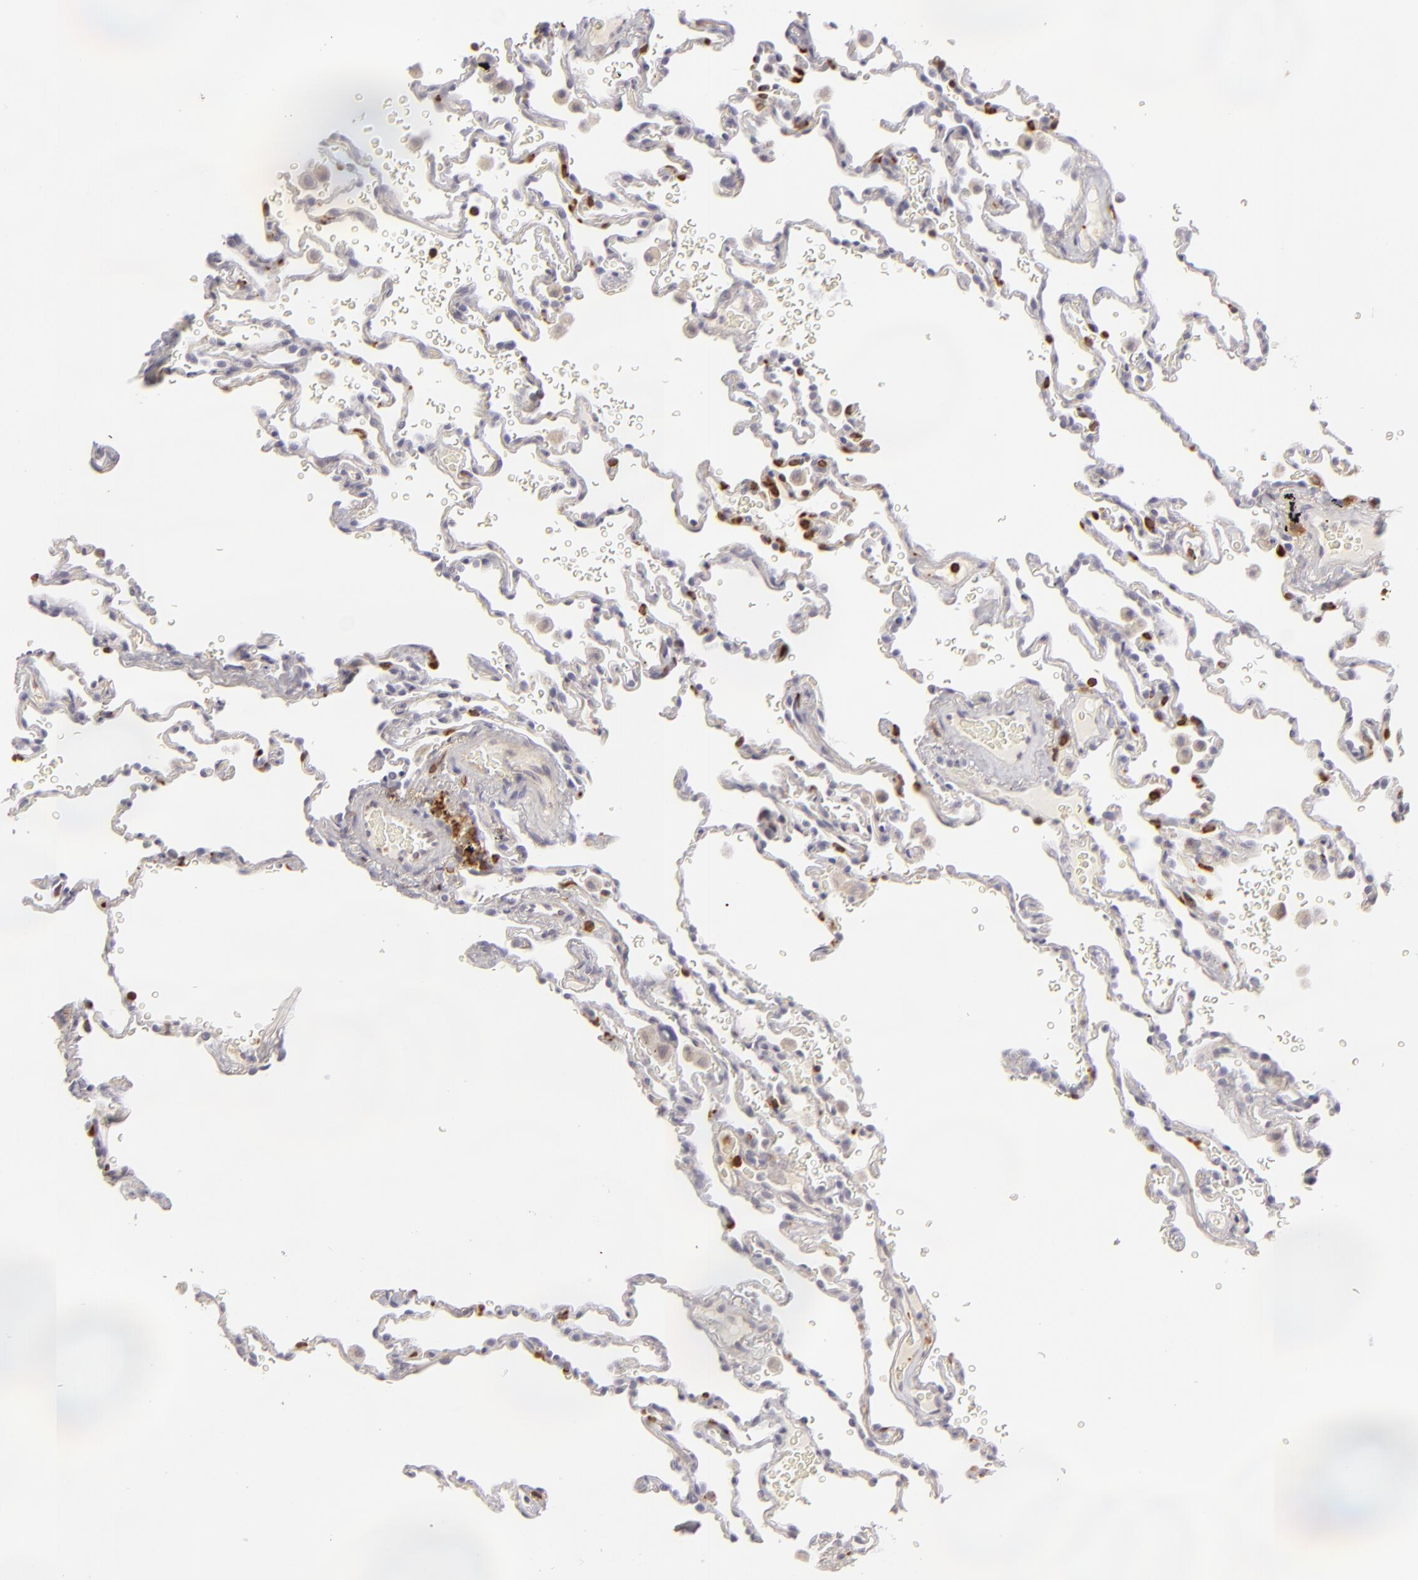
{"staining": {"intensity": "negative", "quantity": "none", "location": "none"}, "tissue": "lung", "cell_type": "Alveolar cells", "image_type": "normal", "snomed": [{"axis": "morphology", "description": "Normal tissue, NOS"}, {"axis": "topography", "description": "Lung"}], "caption": "DAB immunohistochemical staining of unremarkable human lung reveals no significant positivity in alveolar cells.", "gene": "APOBEC3G", "patient": {"sex": "male", "age": 59}}